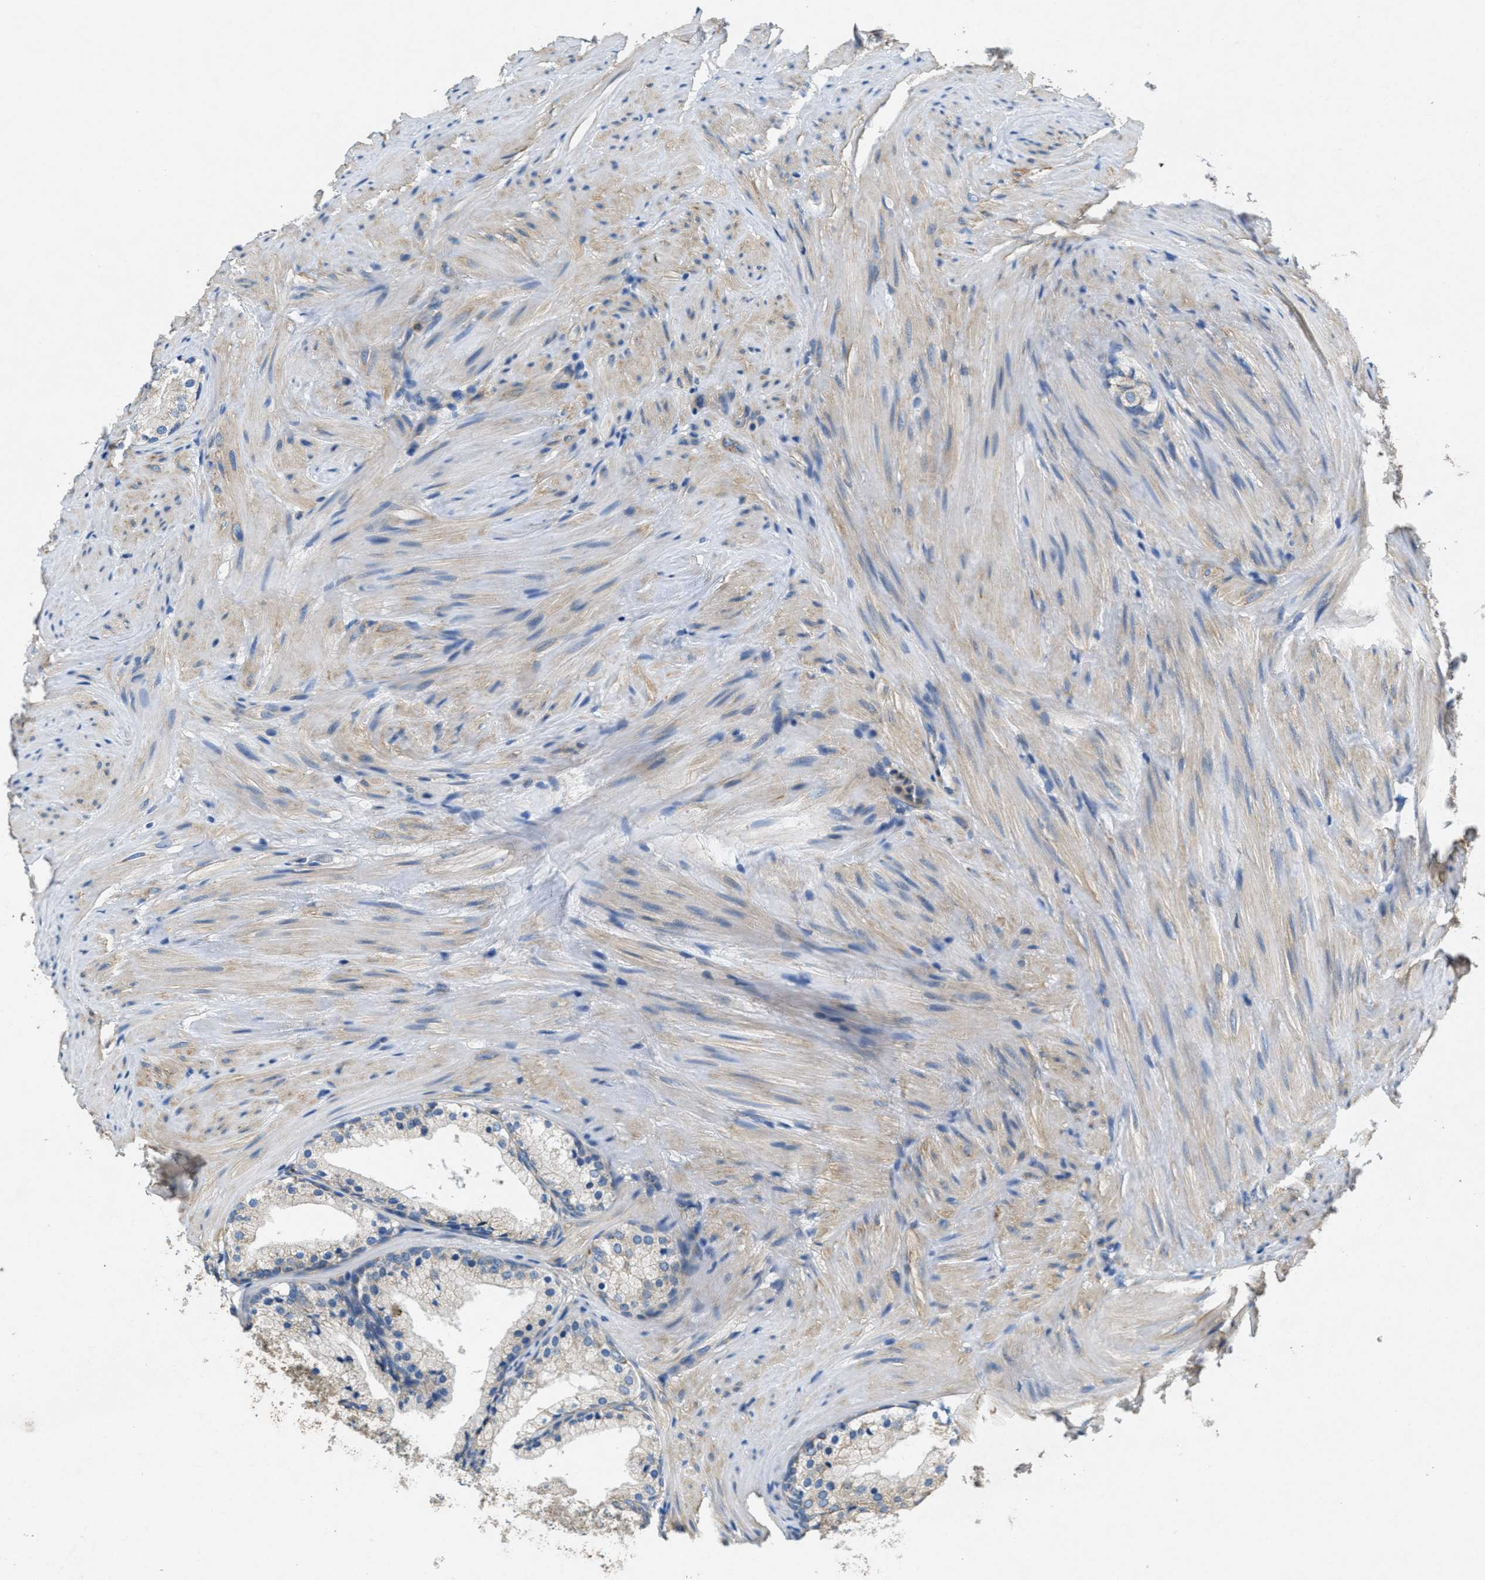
{"staining": {"intensity": "weak", "quantity": "<25%", "location": "cytoplasmic/membranous"}, "tissue": "prostate cancer", "cell_type": "Tumor cells", "image_type": "cancer", "snomed": [{"axis": "morphology", "description": "Adenocarcinoma, Low grade"}, {"axis": "topography", "description": "Prostate"}], "caption": "Tumor cells show no significant protein staining in prostate adenocarcinoma (low-grade). Nuclei are stained in blue.", "gene": "TOMM70", "patient": {"sex": "male", "age": 69}}